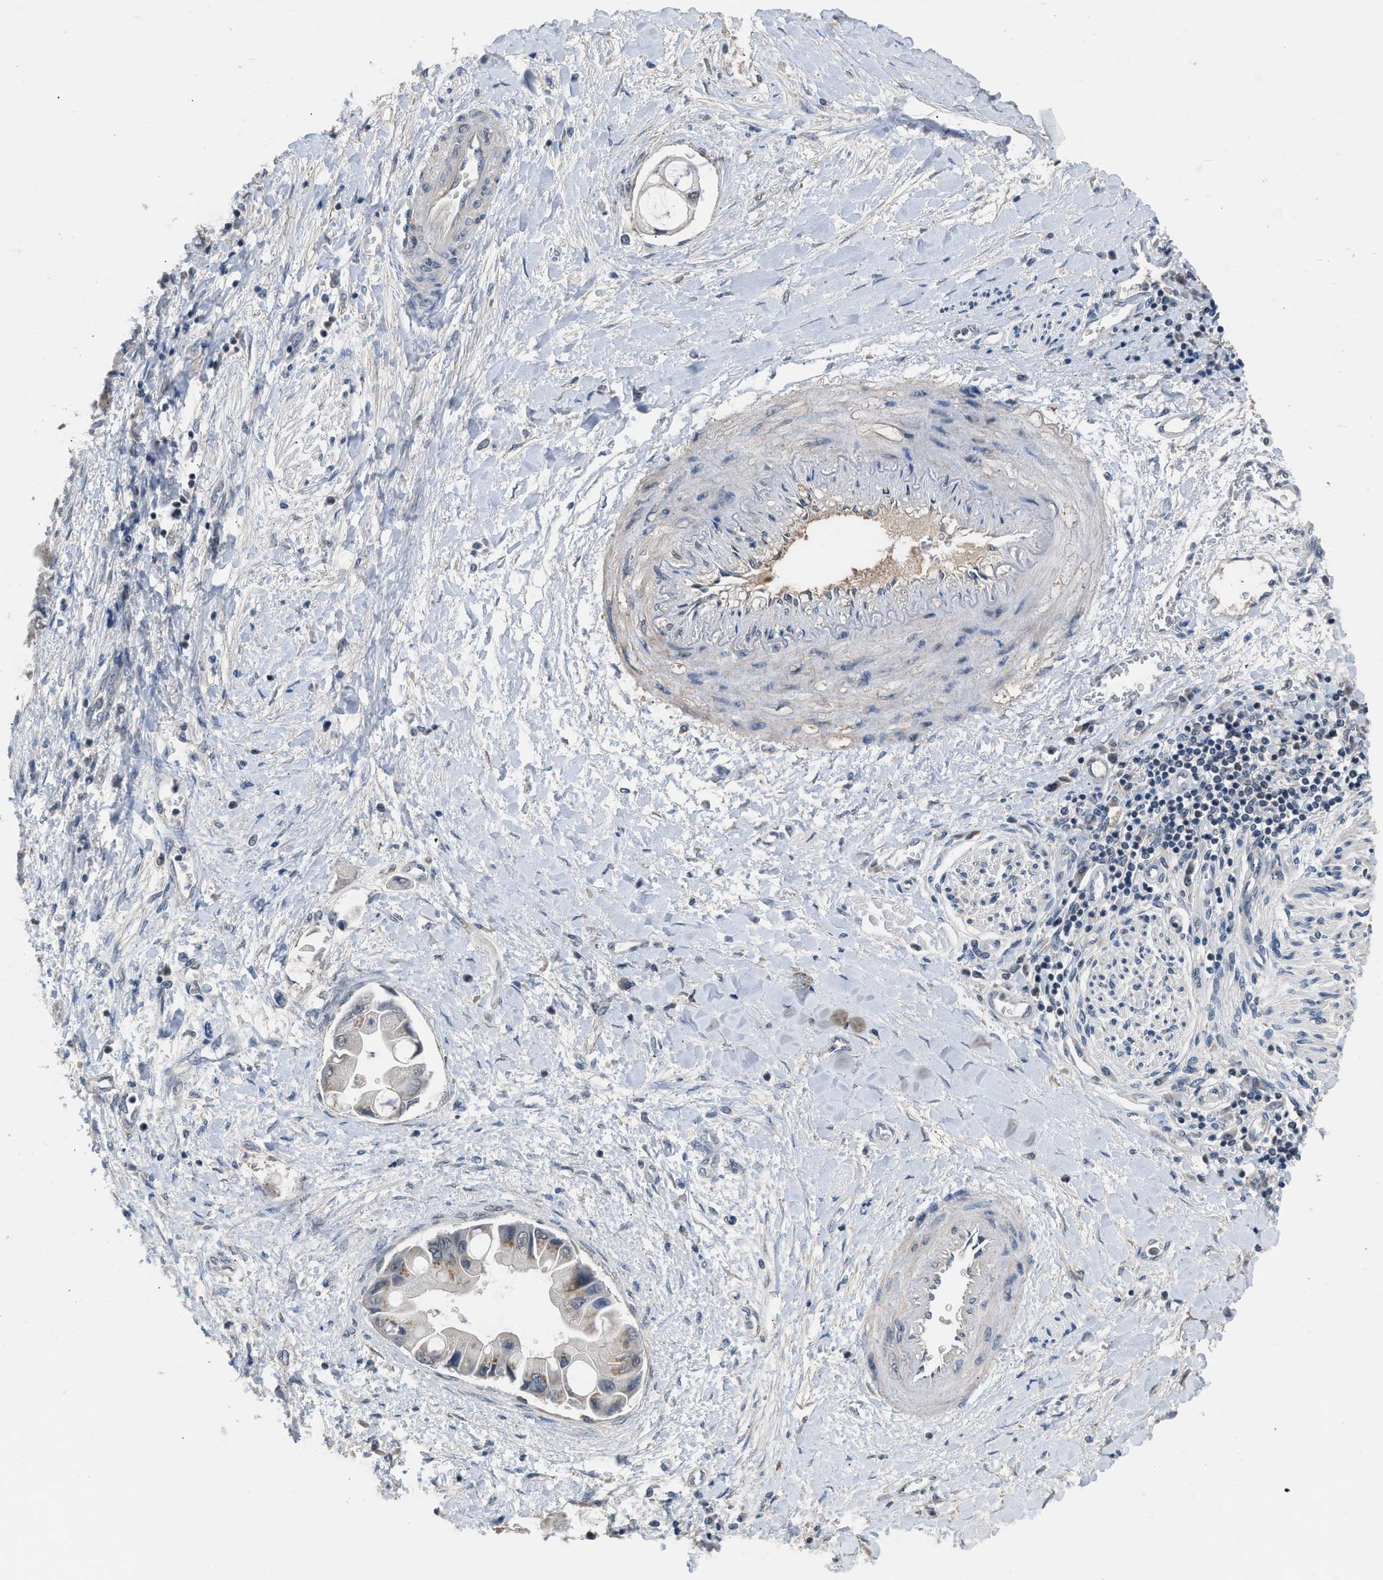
{"staining": {"intensity": "moderate", "quantity": "<25%", "location": "cytoplasmic/membranous"}, "tissue": "liver cancer", "cell_type": "Tumor cells", "image_type": "cancer", "snomed": [{"axis": "morphology", "description": "Cholangiocarcinoma"}, {"axis": "topography", "description": "Liver"}], "caption": "IHC (DAB) staining of human cholangiocarcinoma (liver) reveals moderate cytoplasmic/membranous protein positivity in about <25% of tumor cells.", "gene": "TERF2IP", "patient": {"sex": "male", "age": 50}}